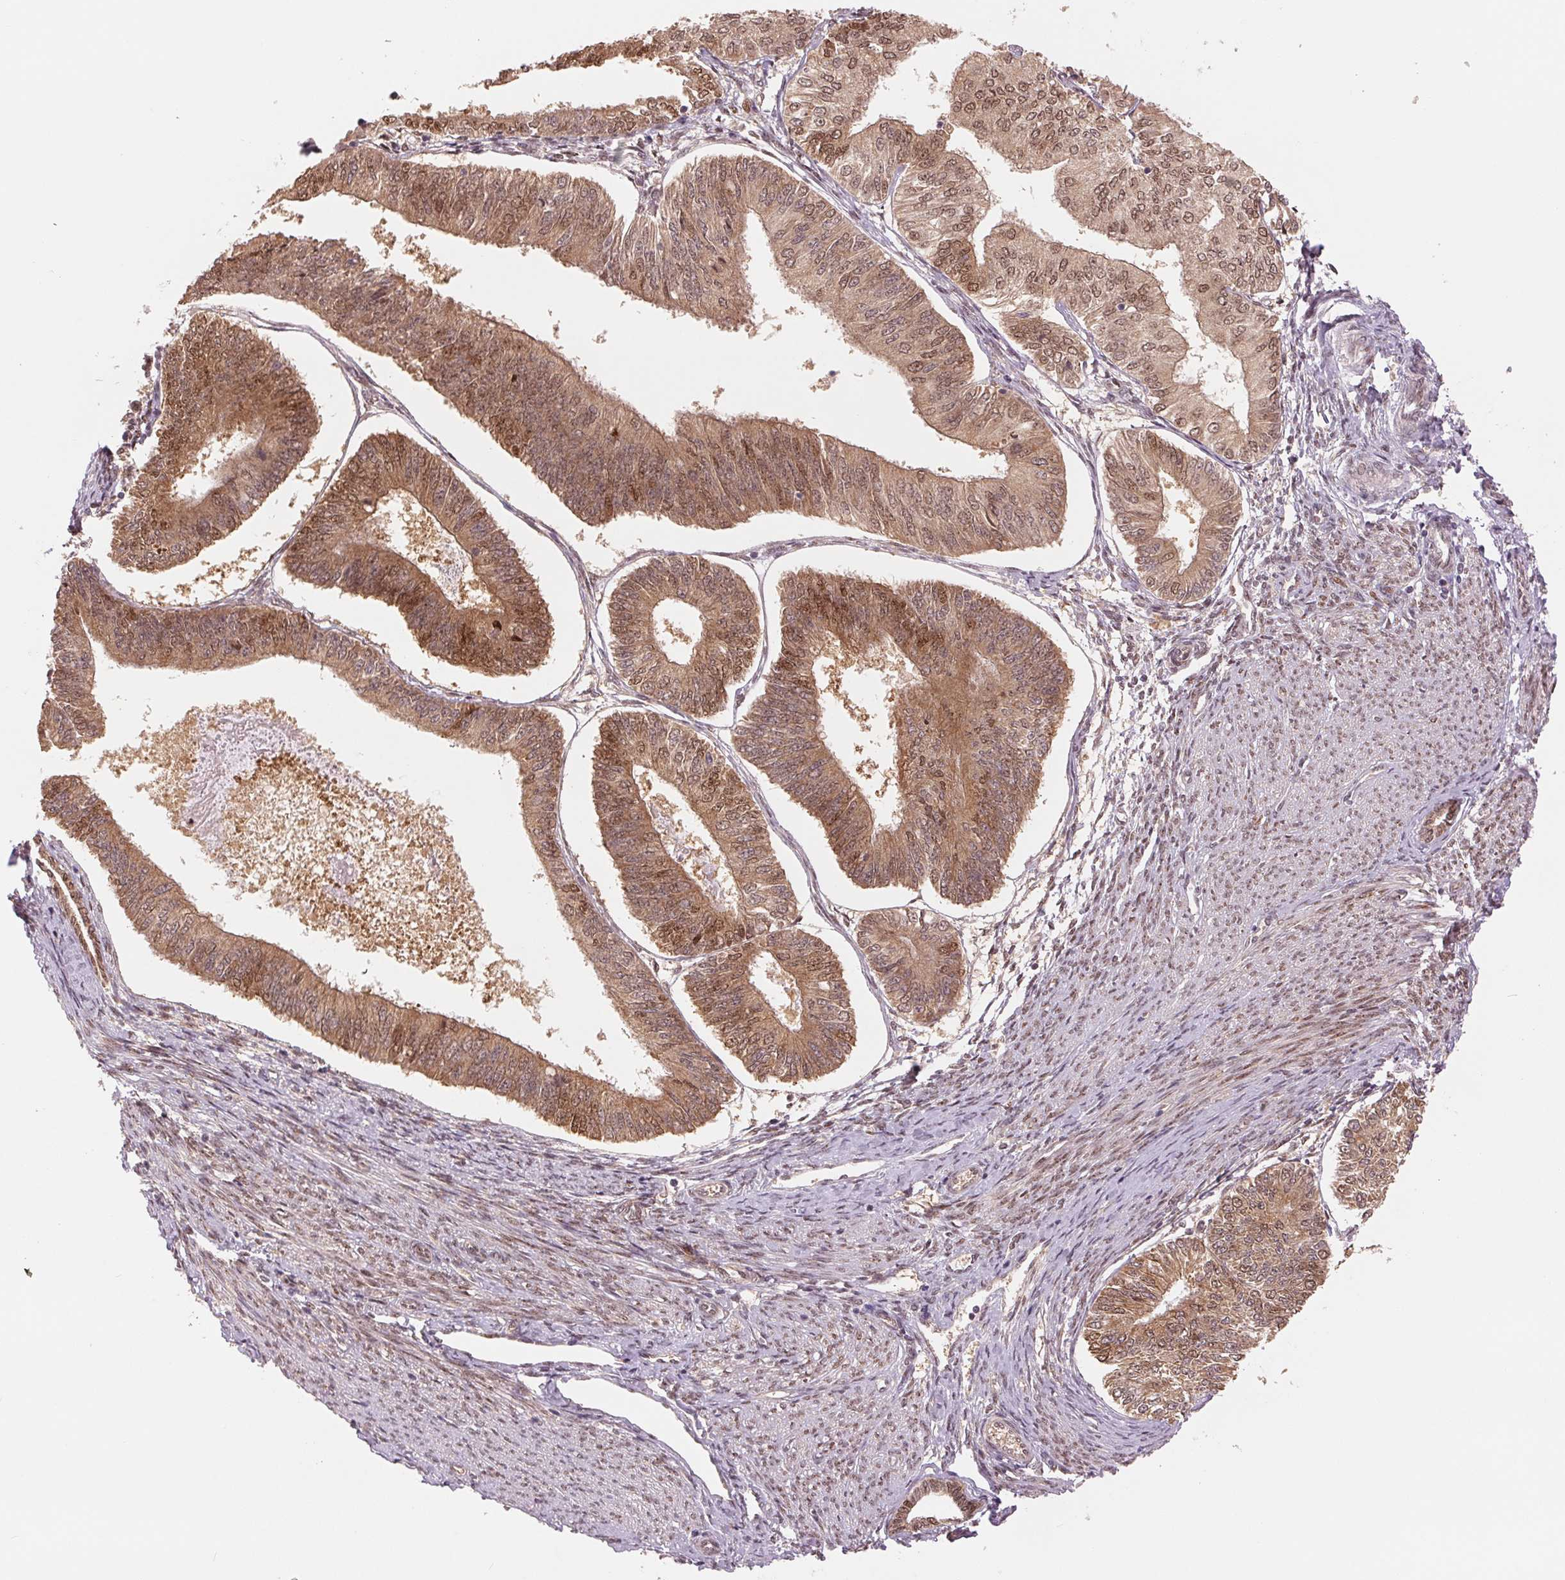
{"staining": {"intensity": "moderate", "quantity": ">75%", "location": "cytoplasmic/membranous,nuclear"}, "tissue": "endometrial cancer", "cell_type": "Tumor cells", "image_type": "cancer", "snomed": [{"axis": "morphology", "description": "Adenocarcinoma, NOS"}, {"axis": "topography", "description": "Endometrium"}], "caption": "A histopathology image showing moderate cytoplasmic/membranous and nuclear expression in about >75% of tumor cells in endometrial cancer, as visualized by brown immunohistochemical staining.", "gene": "ERI3", "patient": {"sex": "female", "age": 58}}